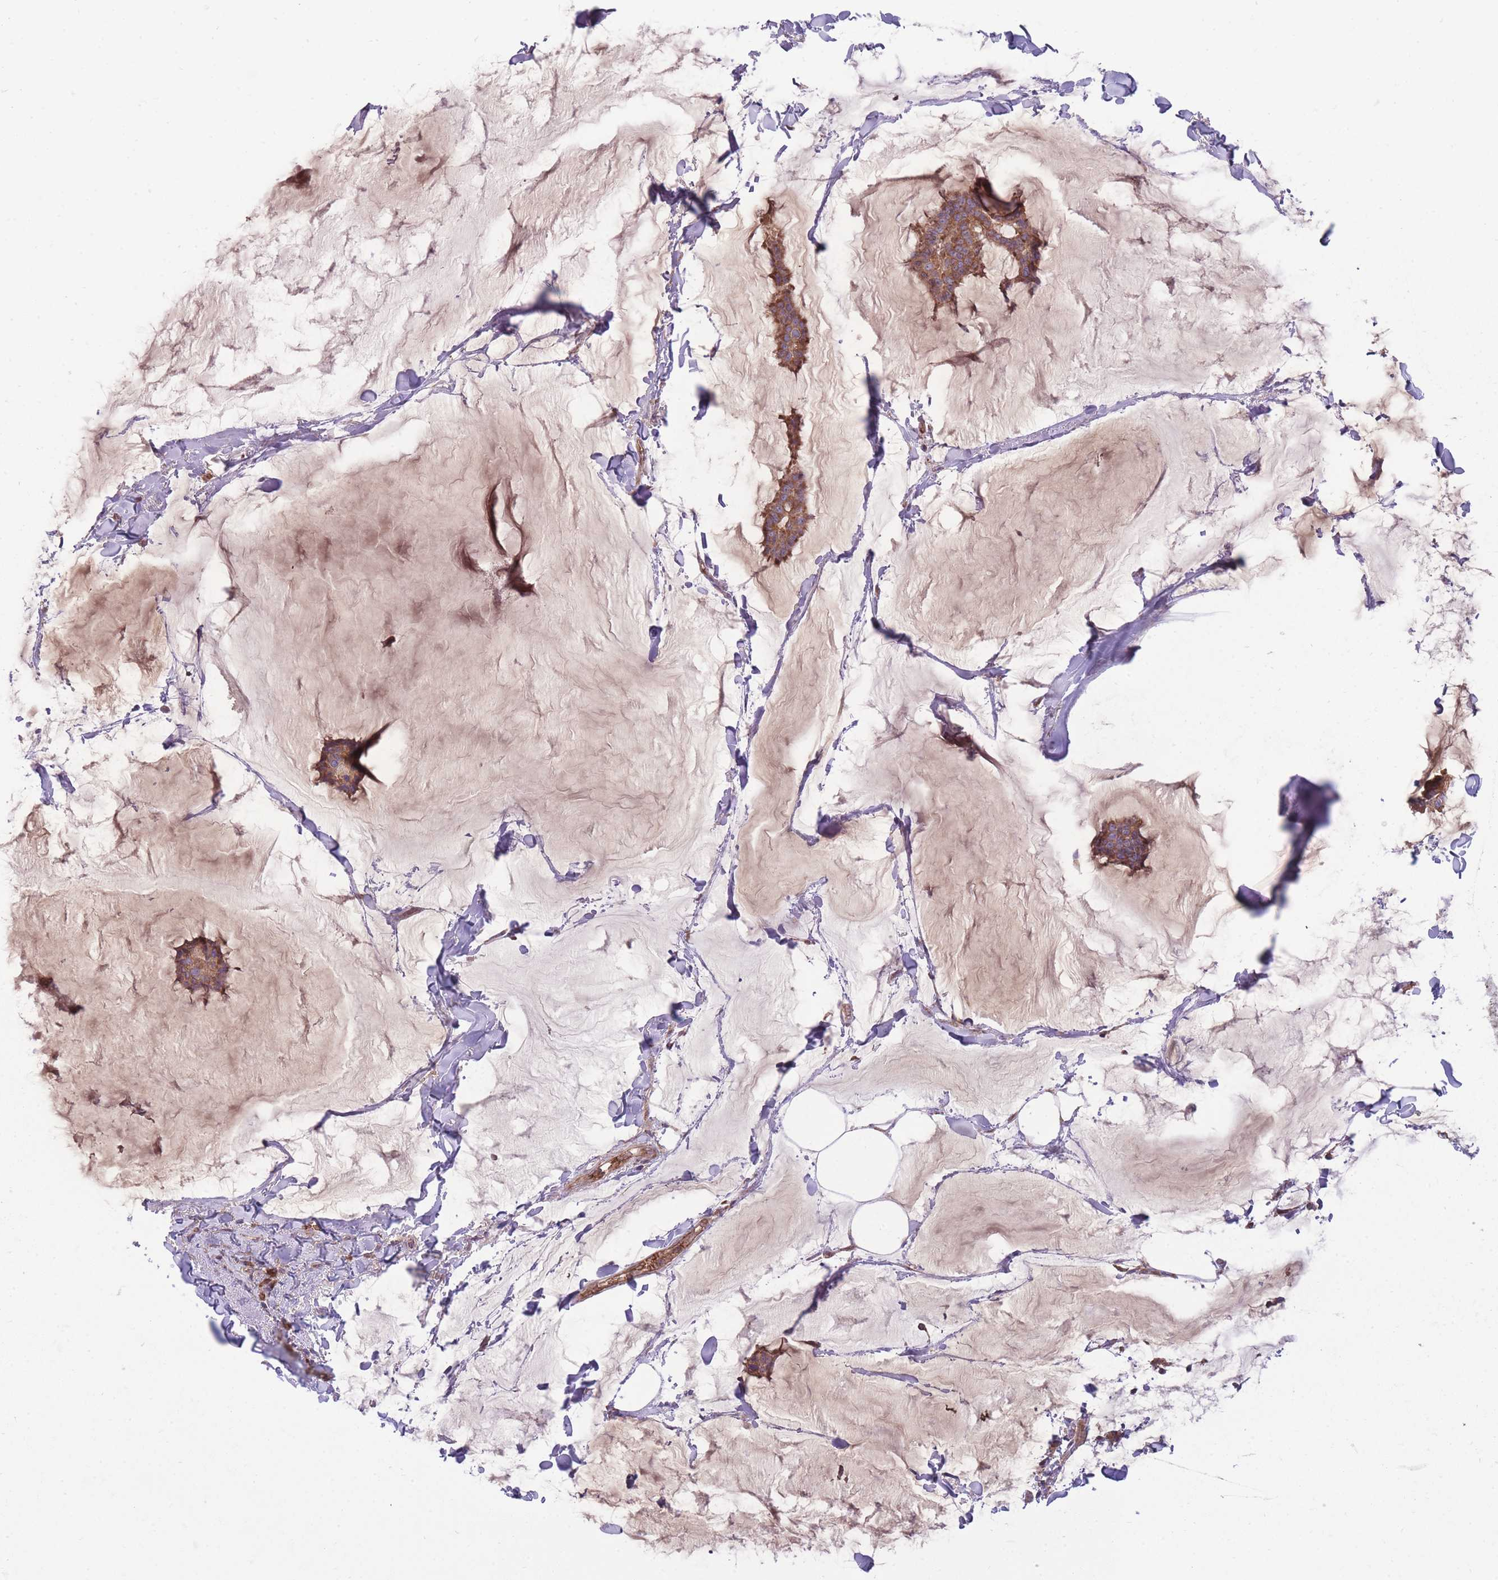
{"staining": {"intensity": "moderate", "quantity": ">75%", "location": "cytoplasmic/membranous"}, "tissue": "breast cancer", "cell_type": "Tumor cells", "image_type": "cancer", "snomed": [{"axis": "morphology", "description": "Duct carcinoma"}, {"axis": "topography", "description": "Breast"}], "caption": "About >75% of tumor cells in human breast cancer (invasive ductal carcinoma) exhibit moderate cytoplasmic/membranous protein expression as visualized by brown immunohistochemical staining.", "gene": "ANKRD10", "patient": {"sex": "female", "age": 93}}